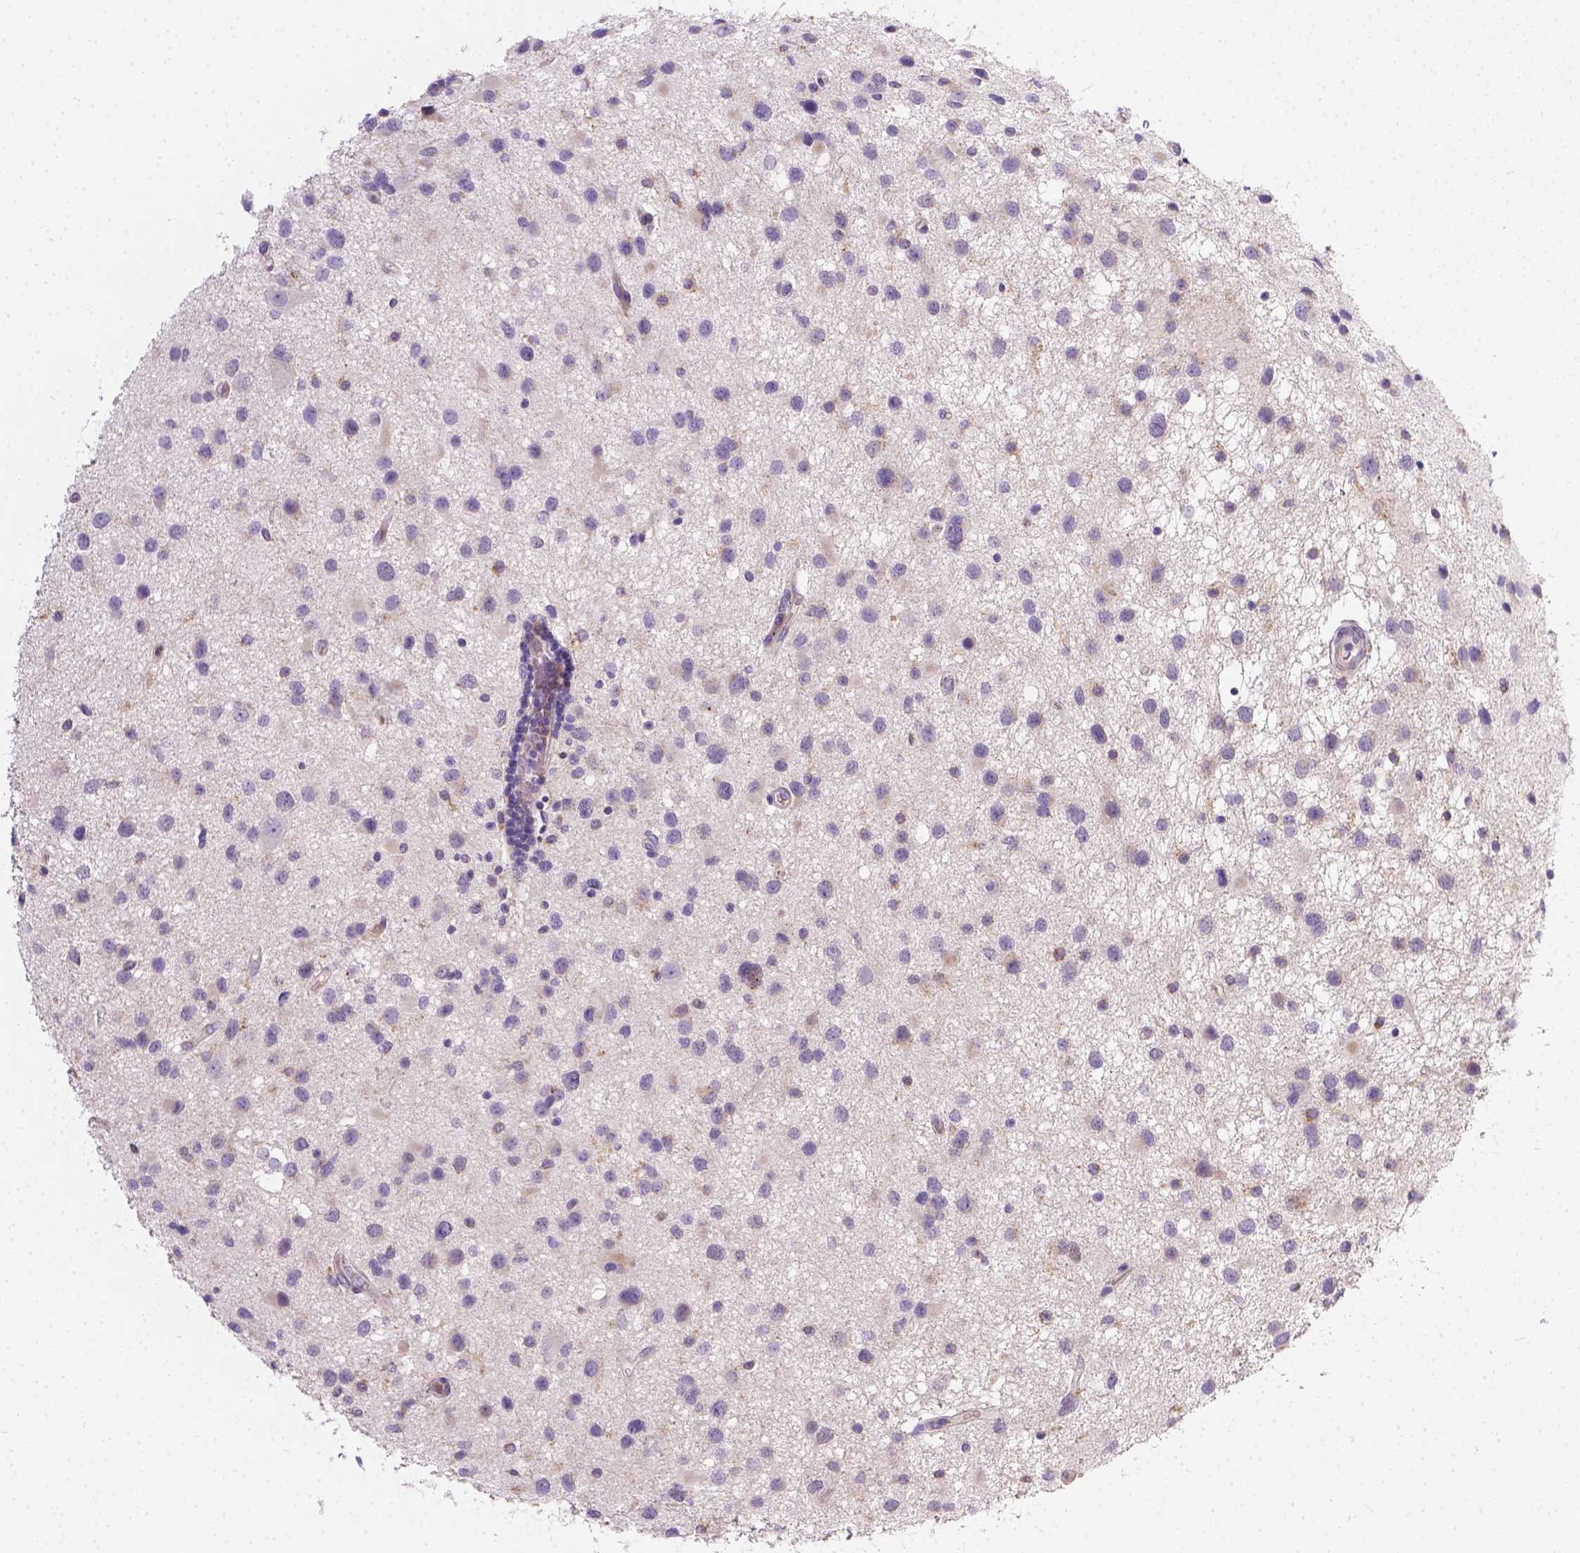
{"staining": {"intensity": "negative", "quantity": "none", "location": "none"}, "tissue": "glioma", "cell_type": "Tumor cells", "image_type": "cancer", "snomed": [{"axis": "morphology", "description": "Glioma, malignant, Low grade"}, {"axis": "topography", "description": "Brain"}], "caption": "Immunohistochemical staining of malignant glioma (low-grade) shows no significant staining in tumor cells. (DAB immunohistochemistry (IHC) visualized using brightfield microscopy, high magnification).", "gene": "TM4SF18", "patient": {"sex": "female", "age": 32}}